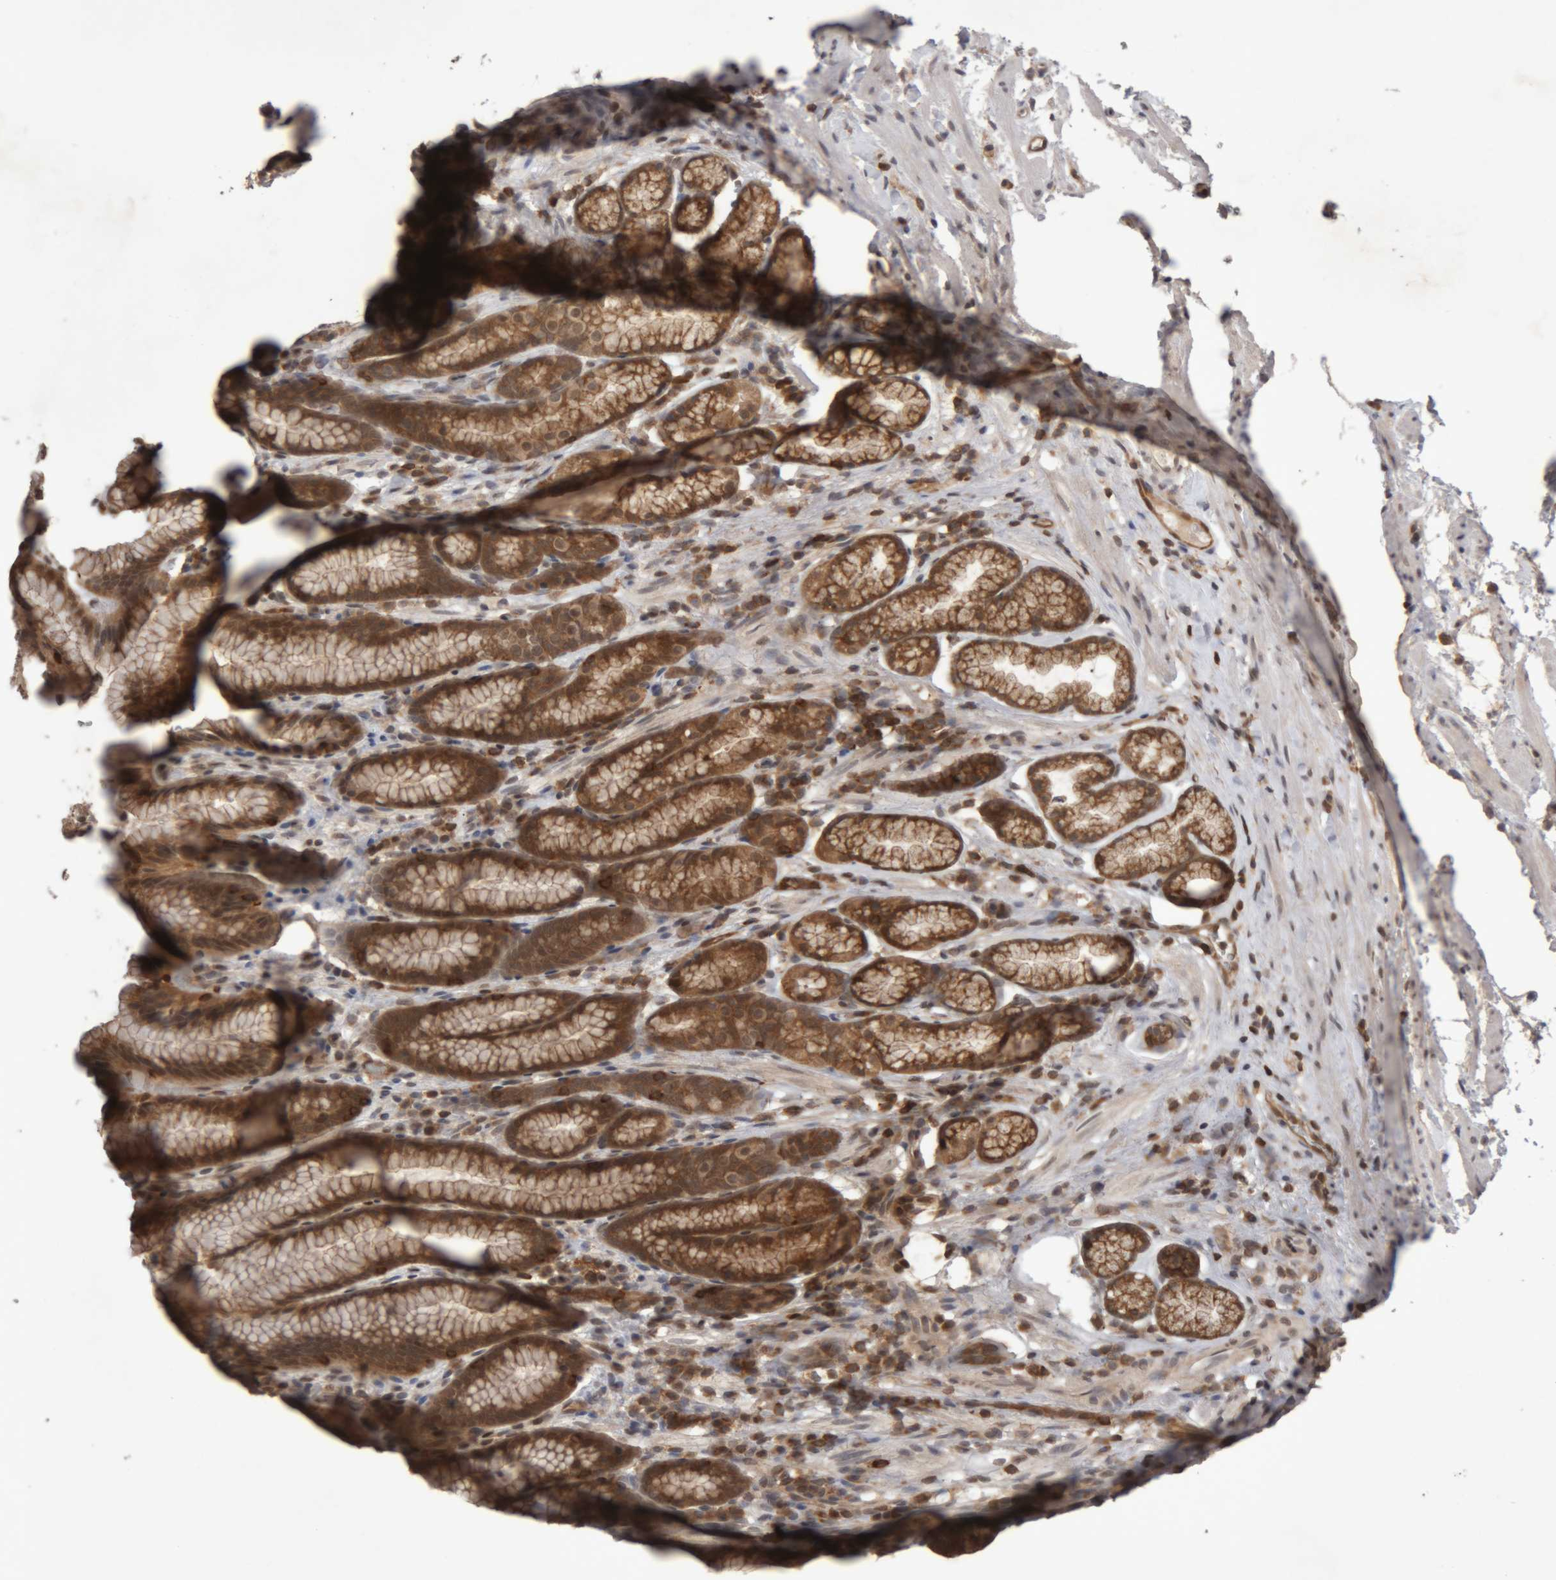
{"staining": {"intensity": "moderate", "quantity": ">75%", "location": "cytoplasmic/membranous"}, "tissue": "stomach", "cell_type": "Glandular cells", "image_type": "normal", "snomed": [{"axis": "morphology", "description": "Normal tissue, NOS"}, {"axis": "topography", "description": "Stomach"}], "caption": "Unremarkable stomach was stained to show a protein in brown. There is medium levels of moderate cytoplasmic/membranous expression in approximately >75% of glandular cells.", "gene": "NFATC2", "patient": {"sex": "male", "age": 42}}